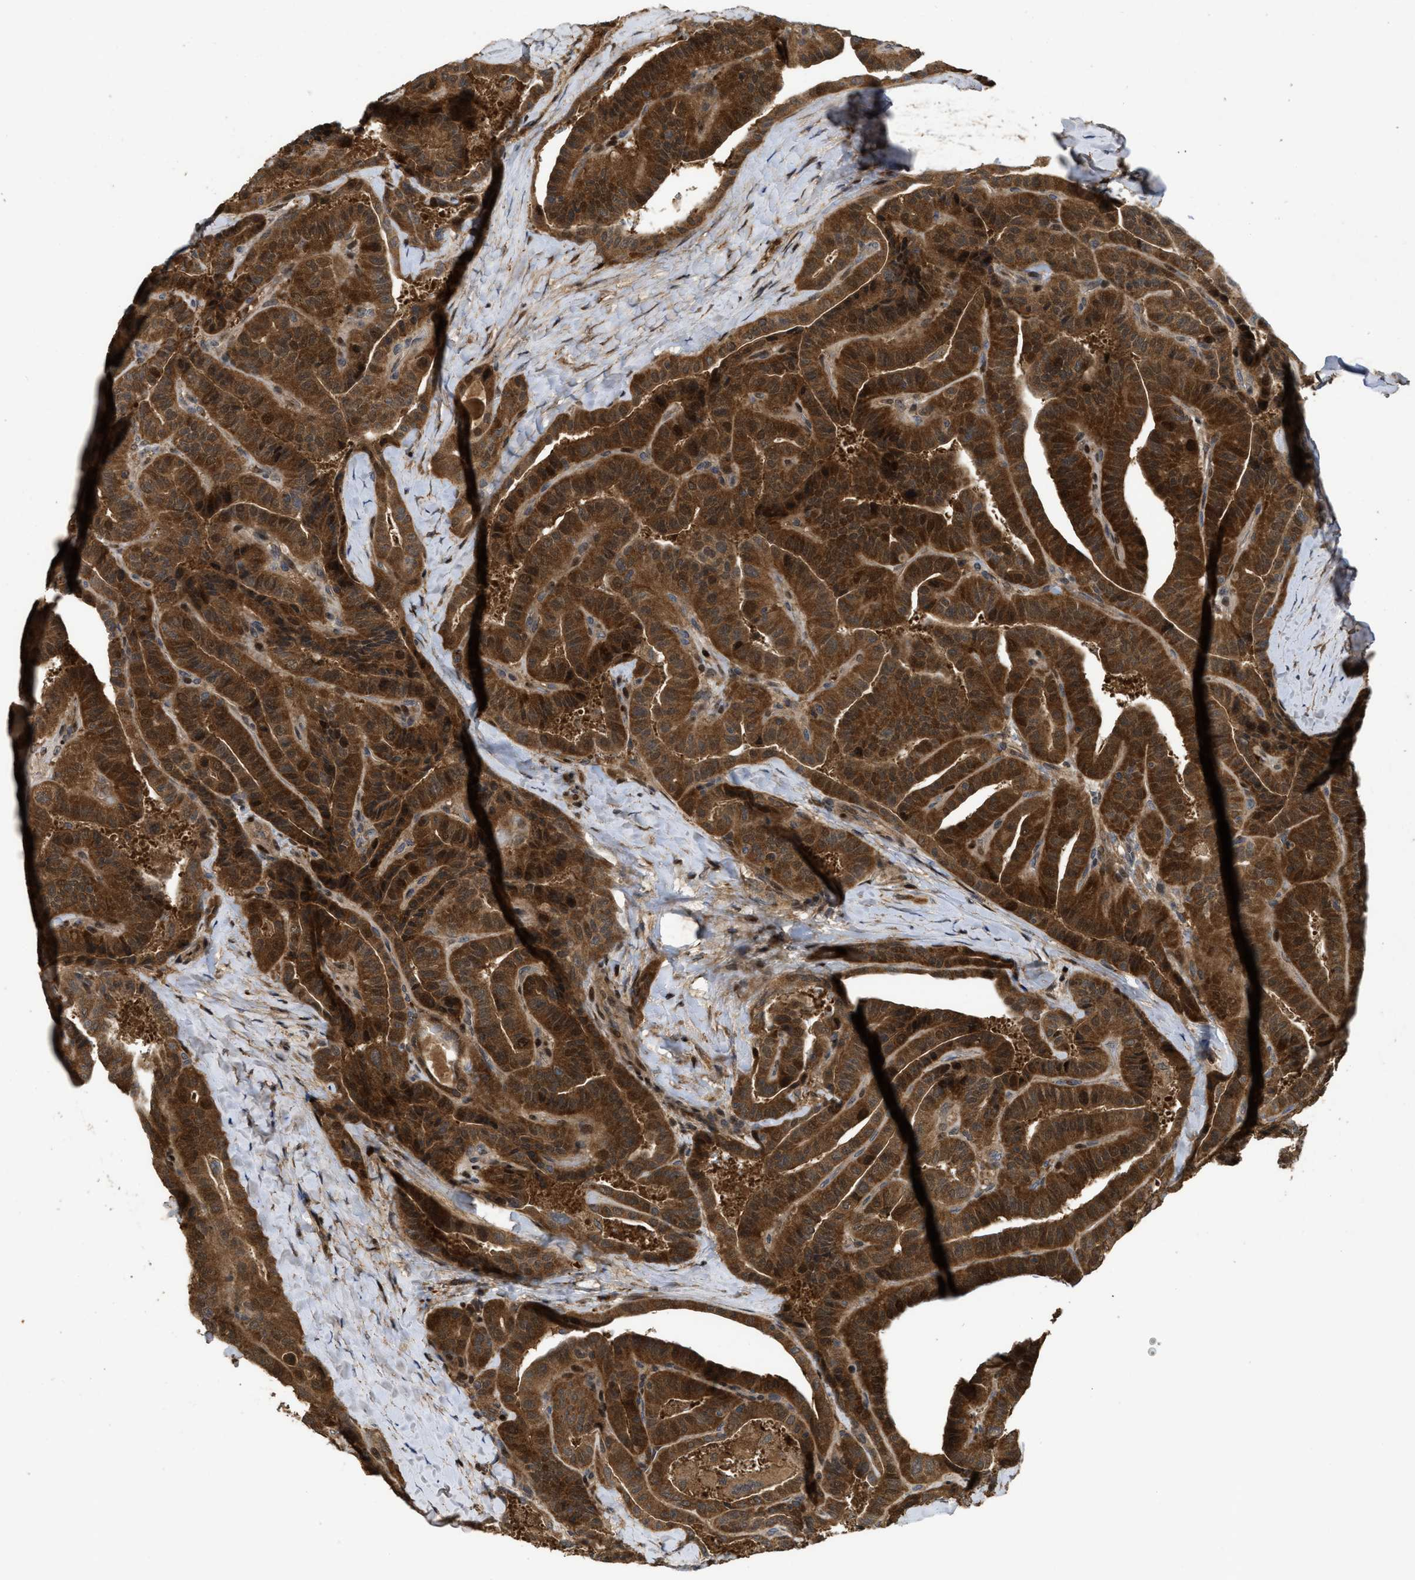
{"staining": {"intensity": "strong", "quantity": ">75%", "location": "cytoplasmic/membranous,nuclear"}, "tissue": "thyroid cancer", "cell_type": "Tumor cells", "image_type": "cancer", "snomed": [{"axis": "morphology", "description": "Papillary adenocarcinoma, NOS"}, {"axis": "topography", "description": "Thyroid gland"}], "caption": "A brown stain highlights strong cytoplasmic/membranous and nuclear expression of a protein in human papillary adenocarcinoma (thyroid) tumor cells.", "gene": "CBR3", "patient": {"sex": "male", "age": 77}}